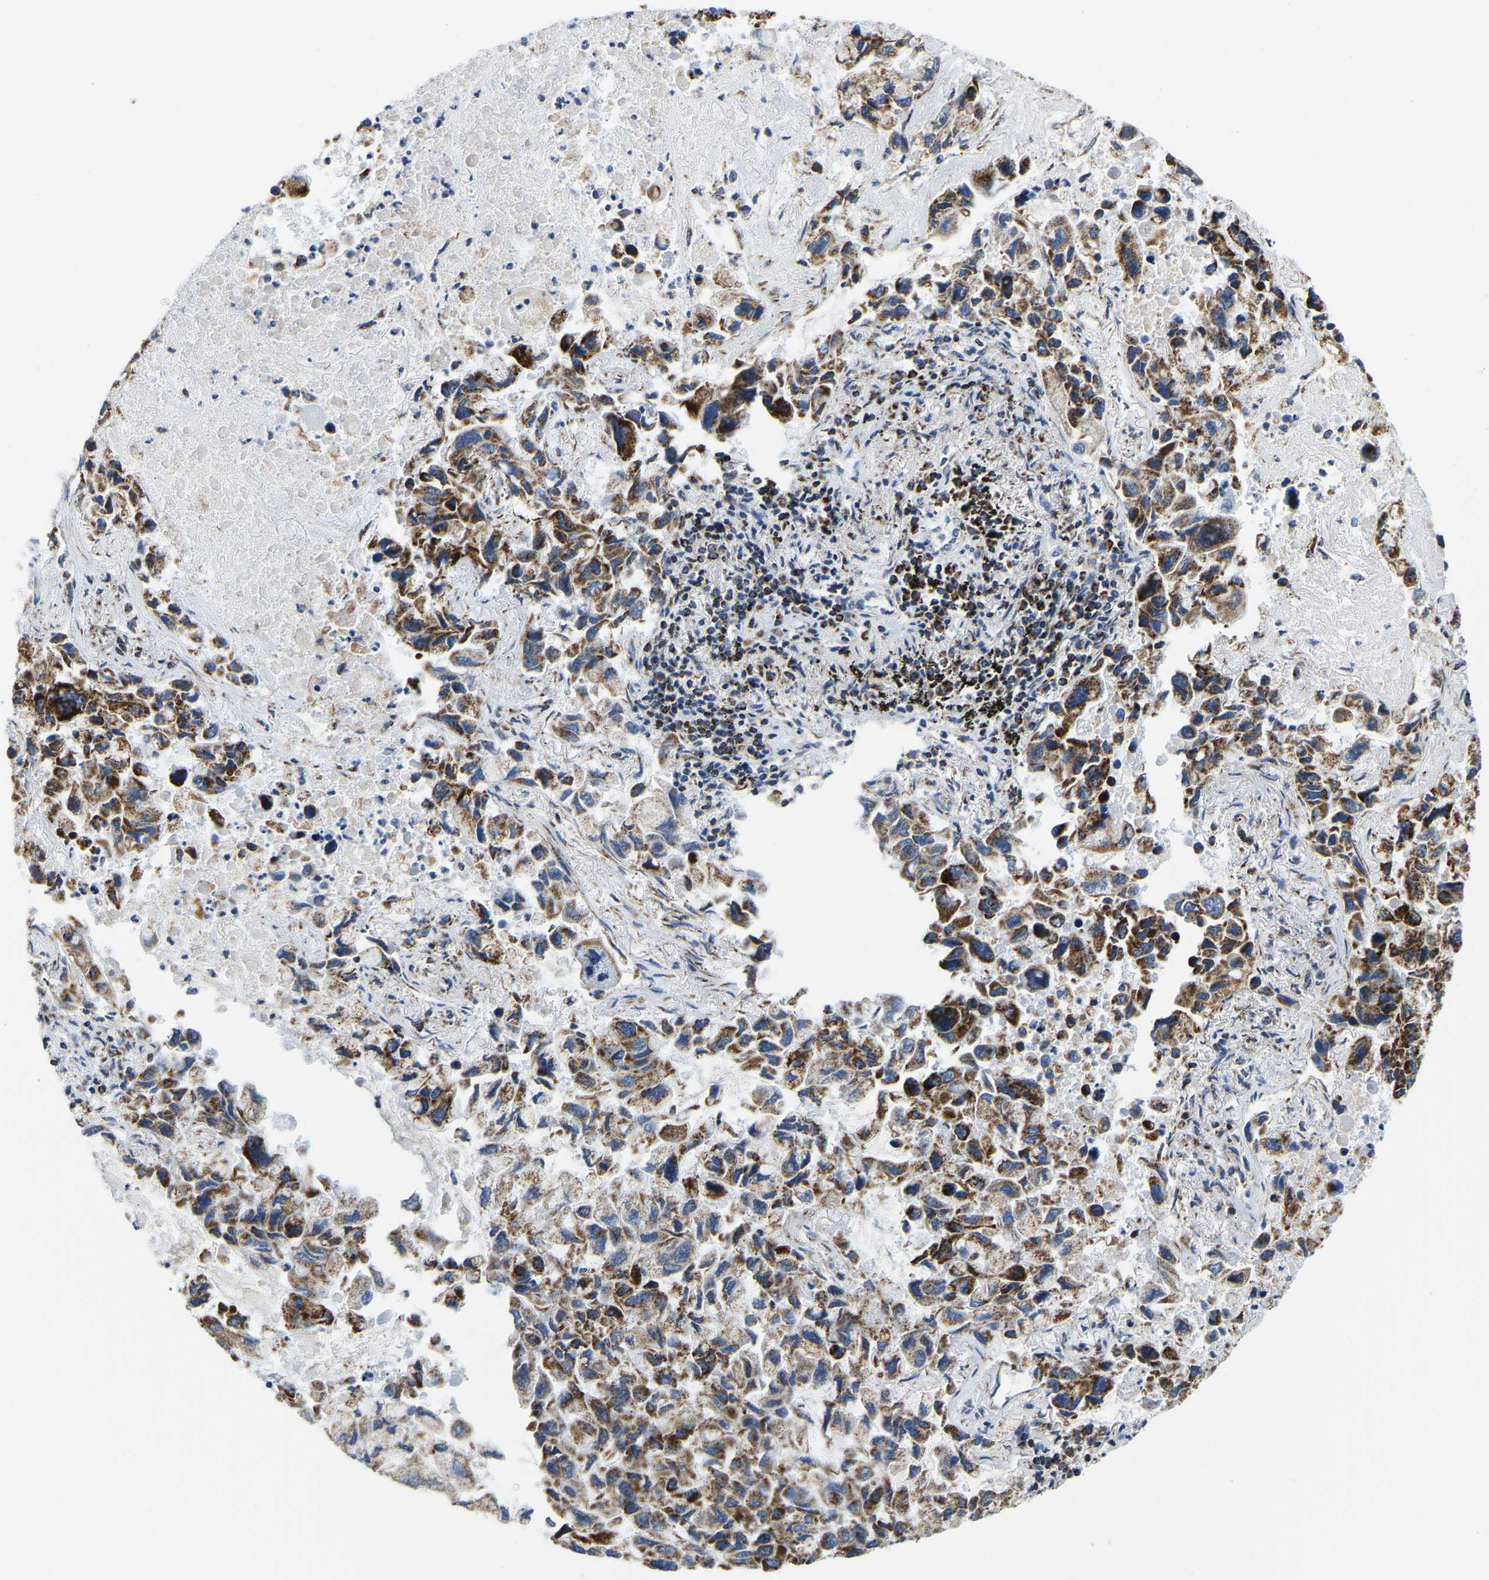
{"staining": {"intensity": "moderate", "quantity": ">75%", "location": "cytoplasmic/membranous"}, "tissue": "lung cancer", "cell_type": "Tumor cells", "image_type": "cancer", "snomed": [{"axis": "morphology", "description": "Adenocarcinoma, NOS"}, {"axis": "topography", "description": "Lung"}], "caption": "Lung adenocarcinoma stained for a protein displays moderate cytoplasmic/membranous positivity in tumor cells.", "gene": "SFXN1", "patient": {"sex": "male", "age": 64}}